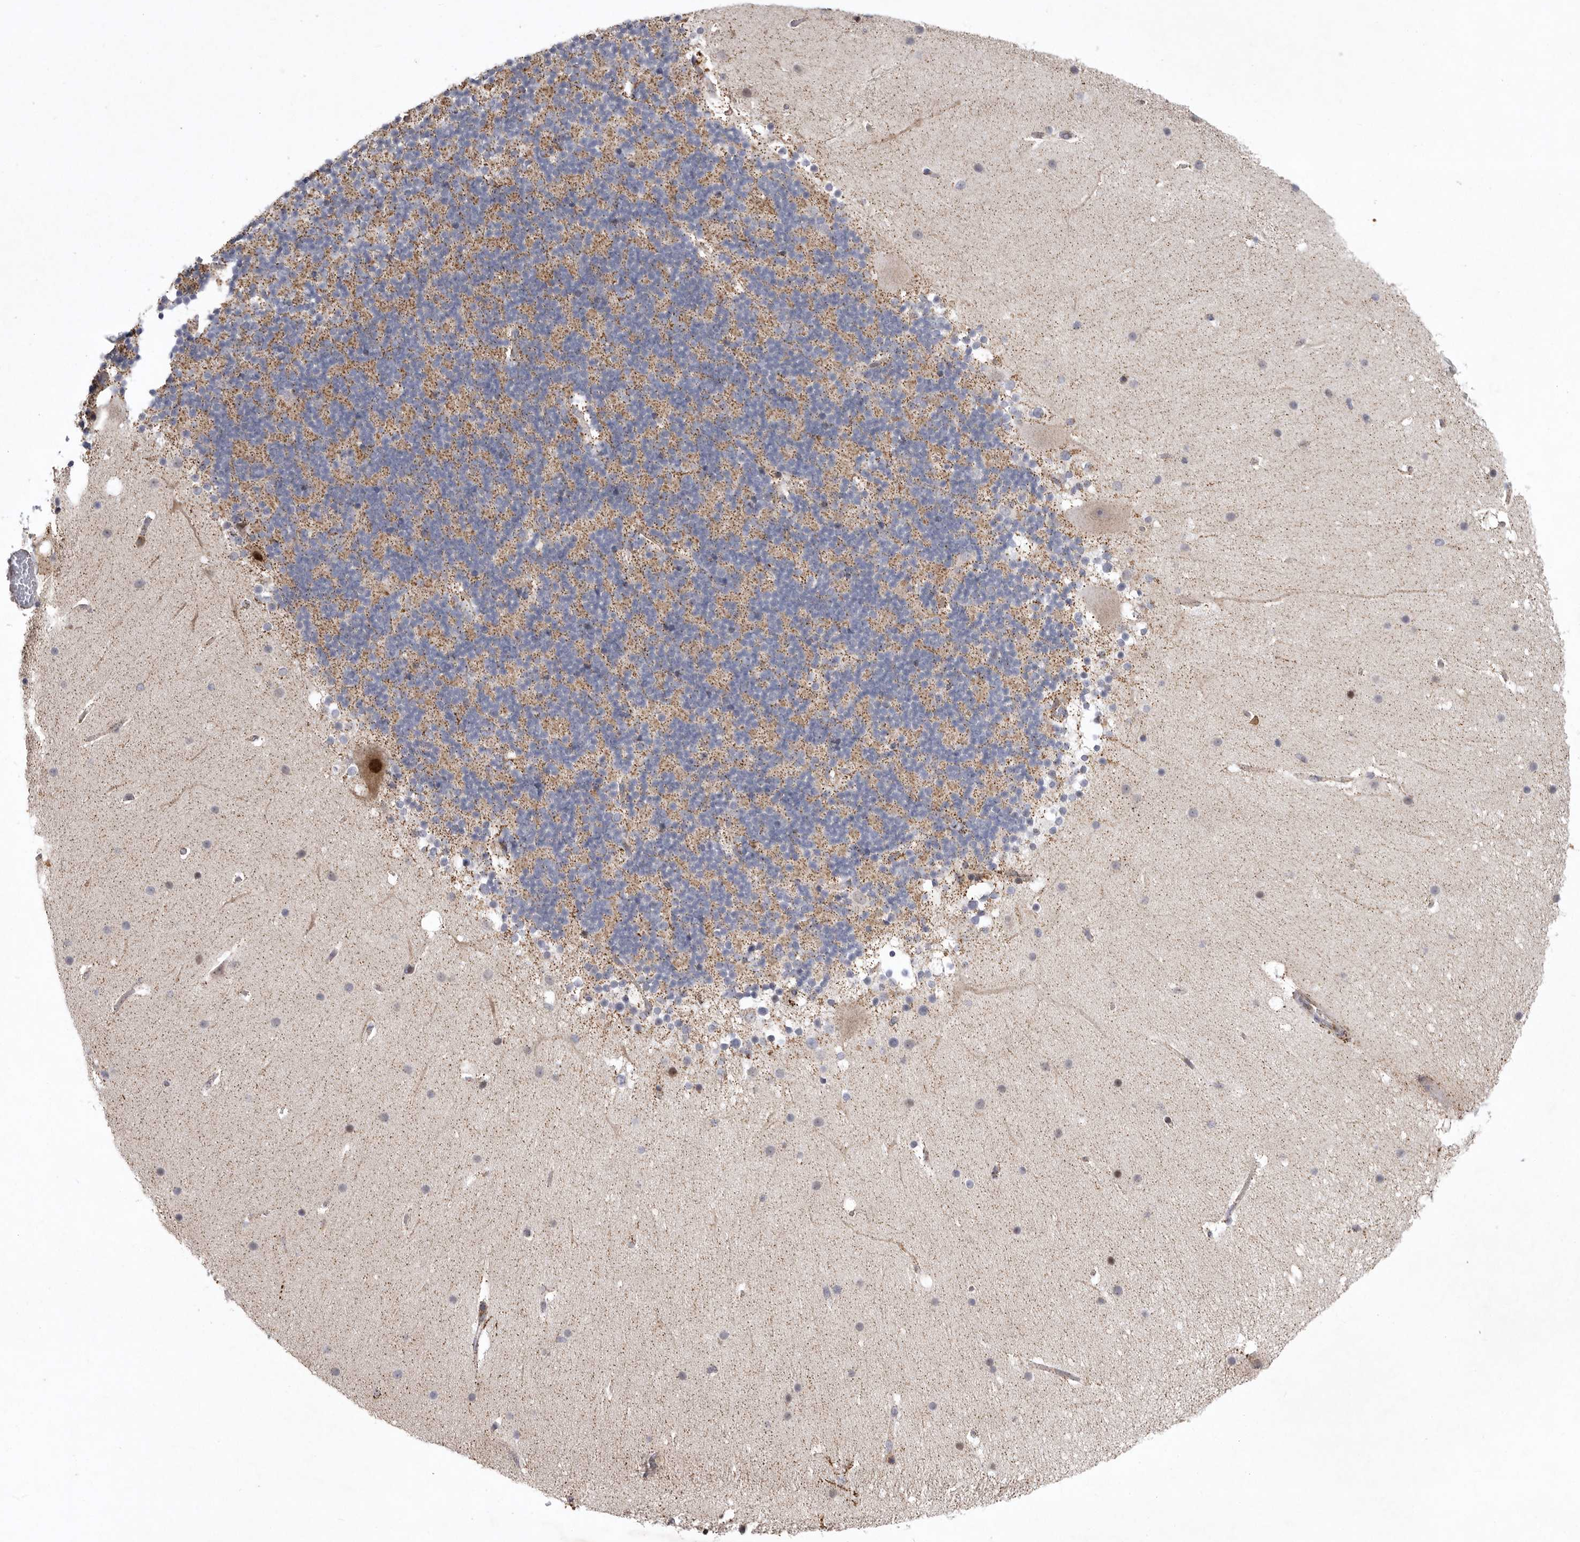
{"staining": {"intensity": "negative", "quantity": "none", "location": "none"}, "tissue": "cerebellum", "cell_type": "Cells in granular layer", "image_type": "normal", "snomed": [{"axis": "morphology", "description": "Normal tissue, NOS"}, {"axis": "topography", "description": "Cerebellum"}], "caption": "This is an immunohistochemistry (IHC) image of normal cerebellum. There is no expression in cells in granular layer.", "gene": "MPZL1", "patient": {"sex": "male", "age": 57}}